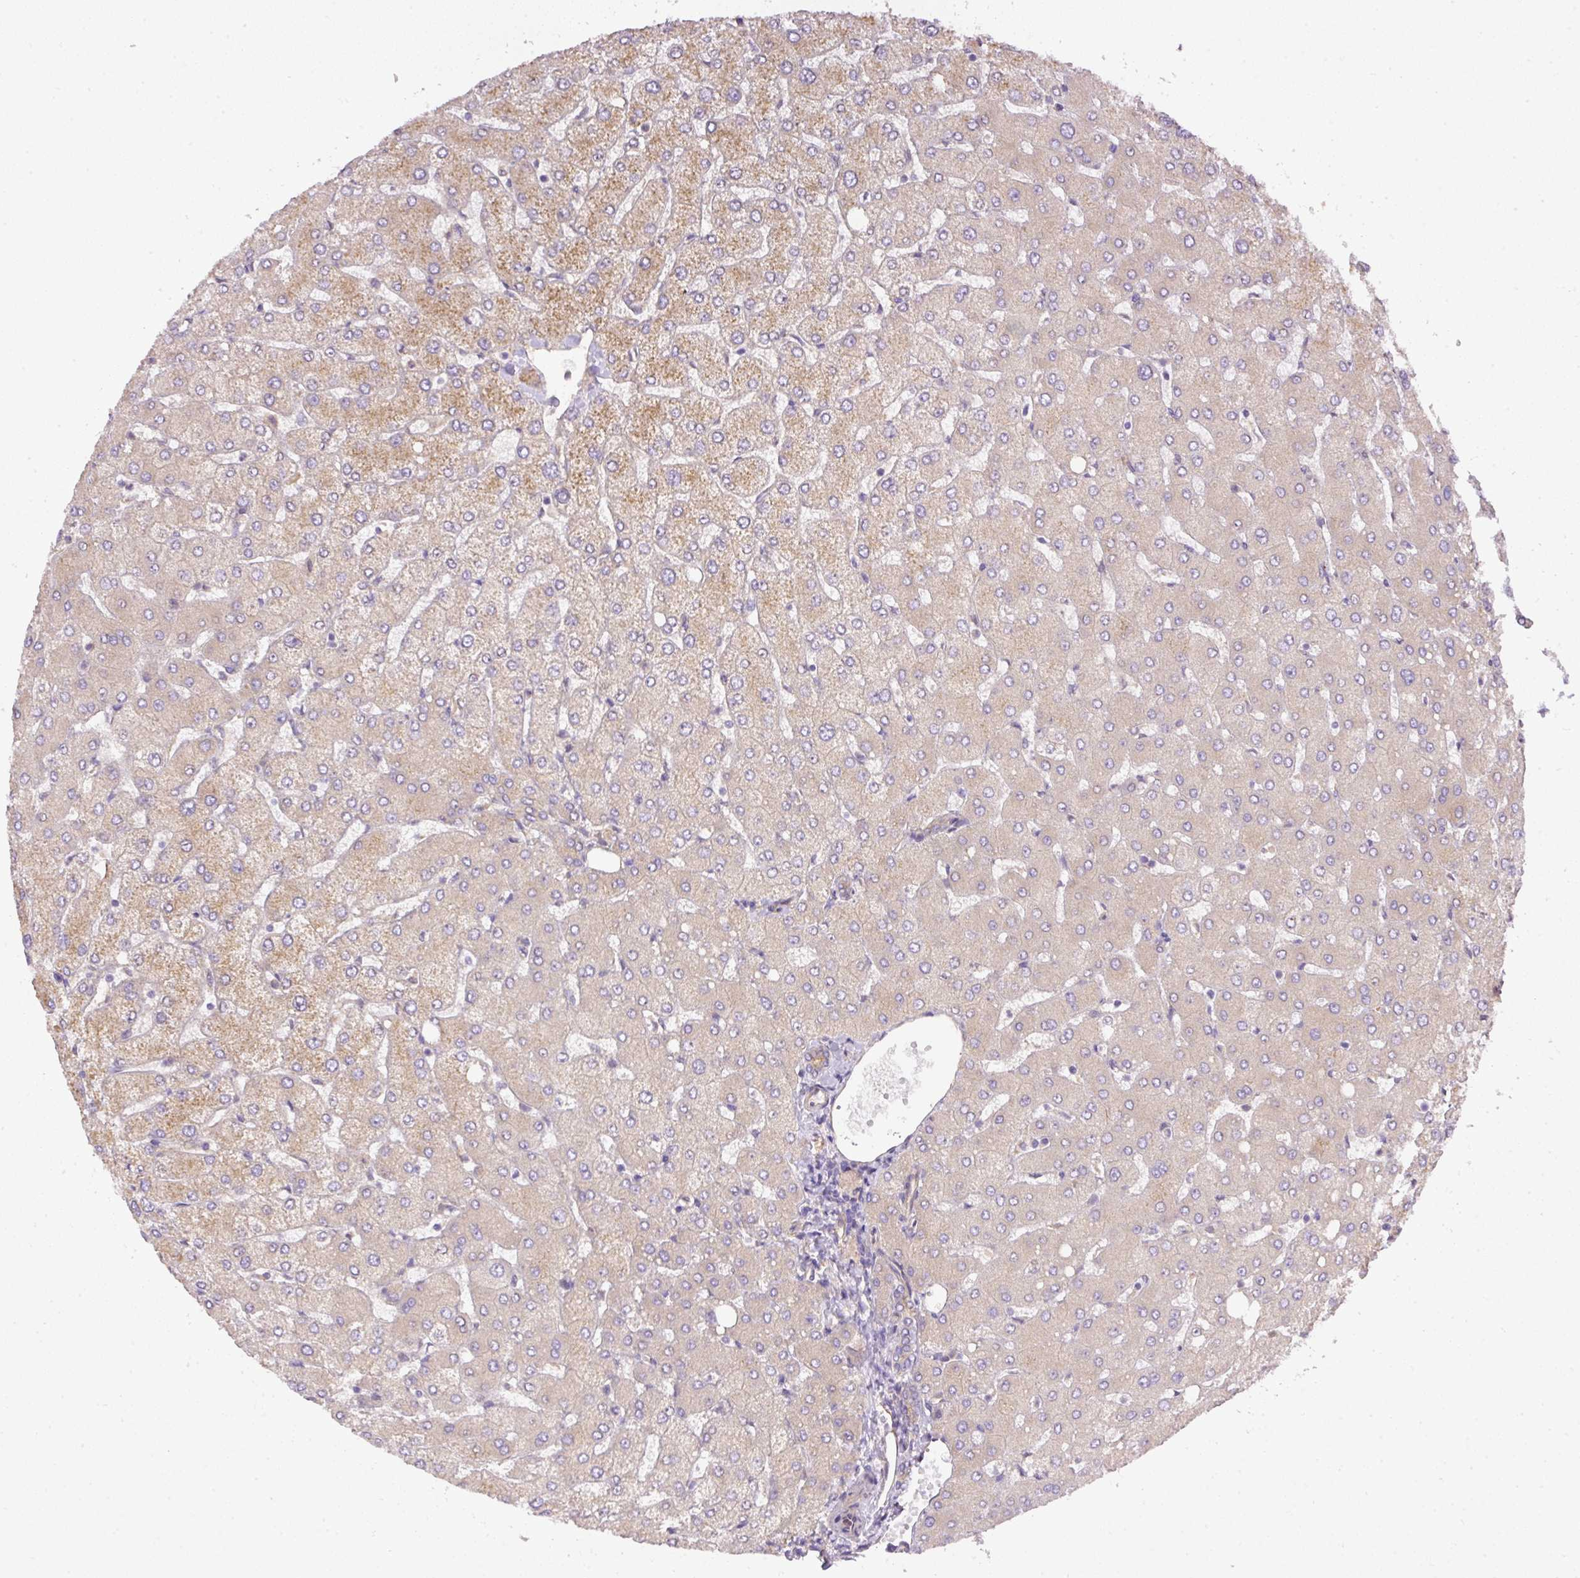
{"staining": {"intensity": "weak", "quantity": "<25%", "location": "cytoplasmic/membranous"}, "tissue": "liver", "cell_type": "Cholangiocytes", "image_type": "normal", "snomed": [{"axis": "morphology", "description": "Normal tissue, NOS"}, {"axis": "topography", "description": "Liver"}], "caption": "DAB (3,3'-diaminobenzidine) immunohistochemical staining of unremarkable human liver demonstrates no significant staining in cholangiocytes. (Immunohistochemistry (ihc), brightfield microscopy, high magnification).", "gene": "DAPK1", "patient": {"sex": "female", "age": 54}}